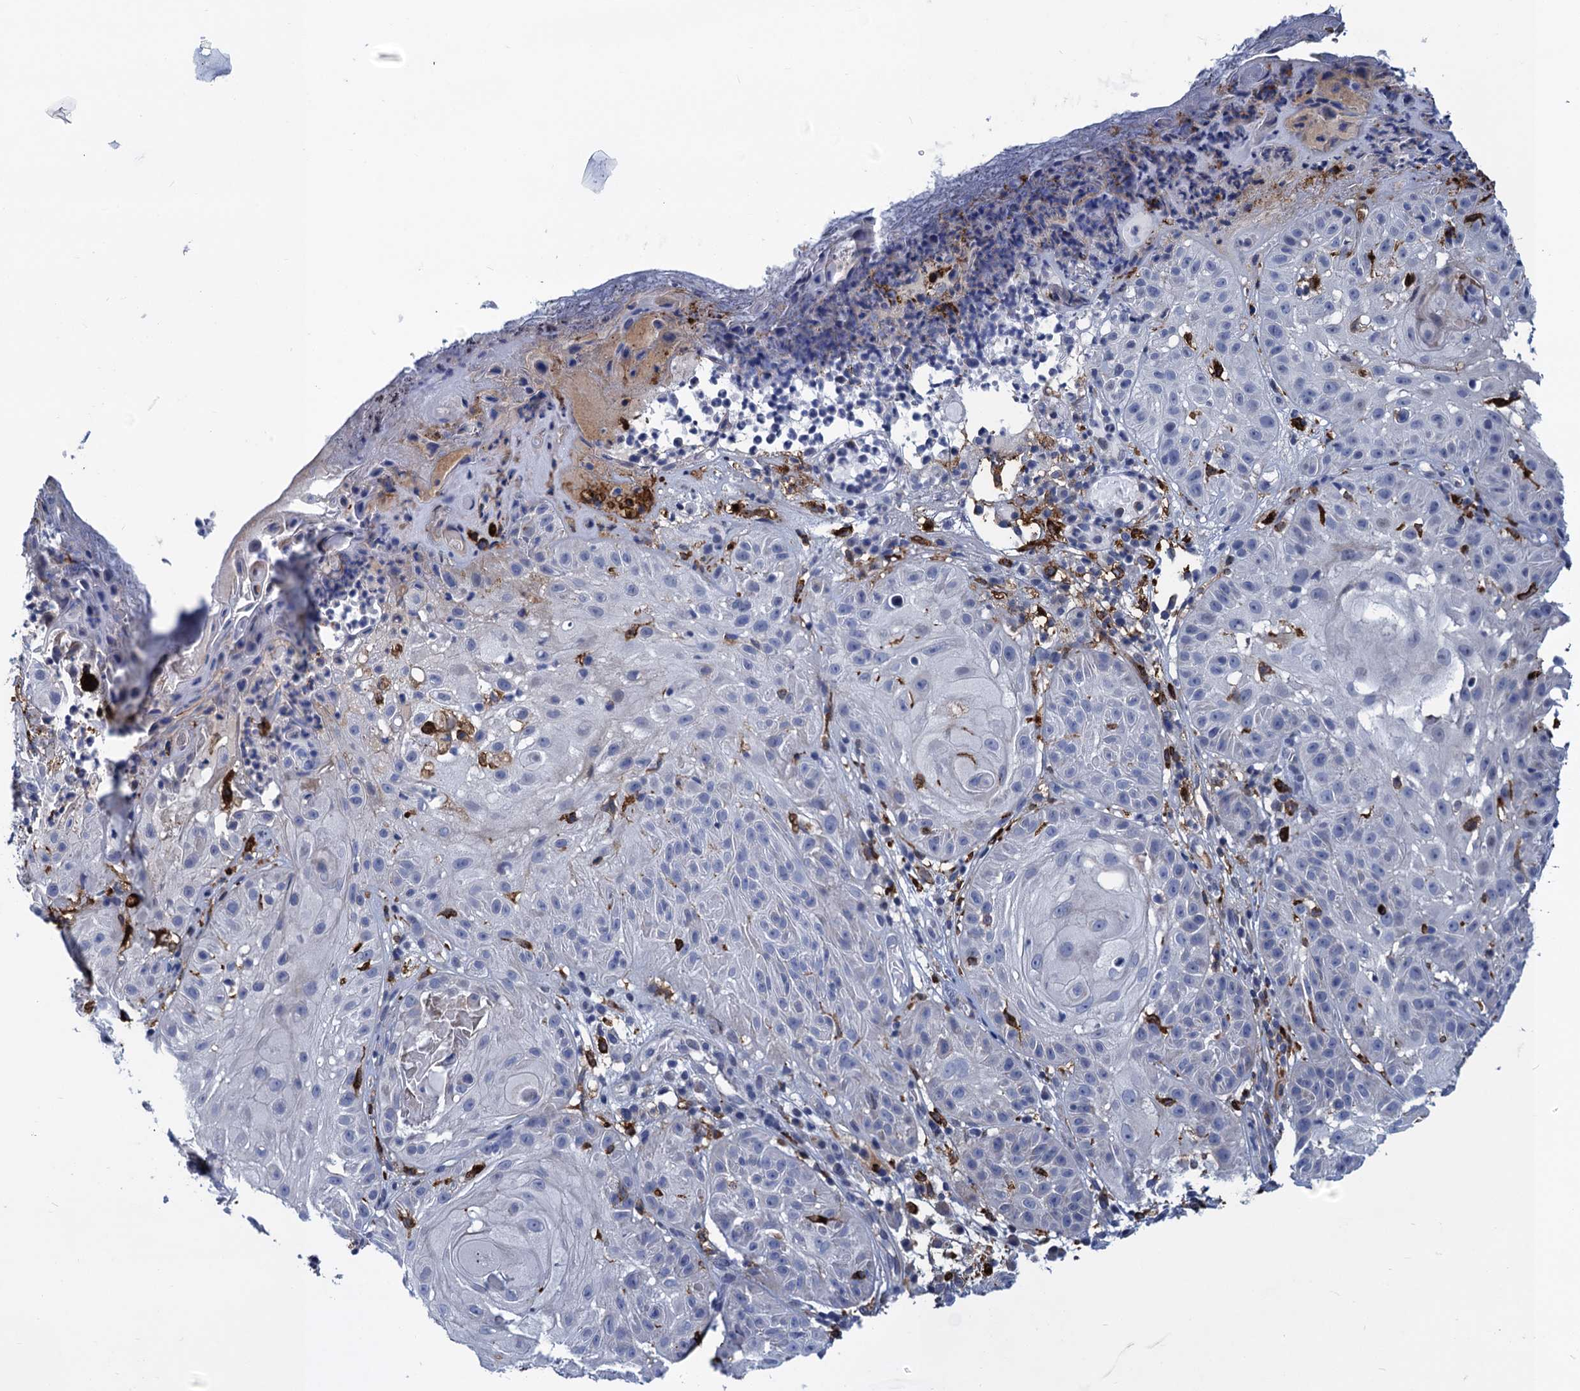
{"staining": {"intensity": "negative", "quantity": "none", "location": "none"}, "tissue": "skin cancer", "cell_type": "Tumor cells", "image_type": "cancer", "snomed": [{"axis": "morphology", "description": "Normal tissue, NOS"}, {"axis": "morphology", "description": "Basal cell carcinoma"}, {"axis": "topography", "description": "Skin"}], "caption": "The immunohistochemistry (IHC) histopathology image has no significant expression in tumor cells of skin basal cell carcinoma tissue.", "gene": "DNHD1", "patient": {"sex": "male", "age": 93}}